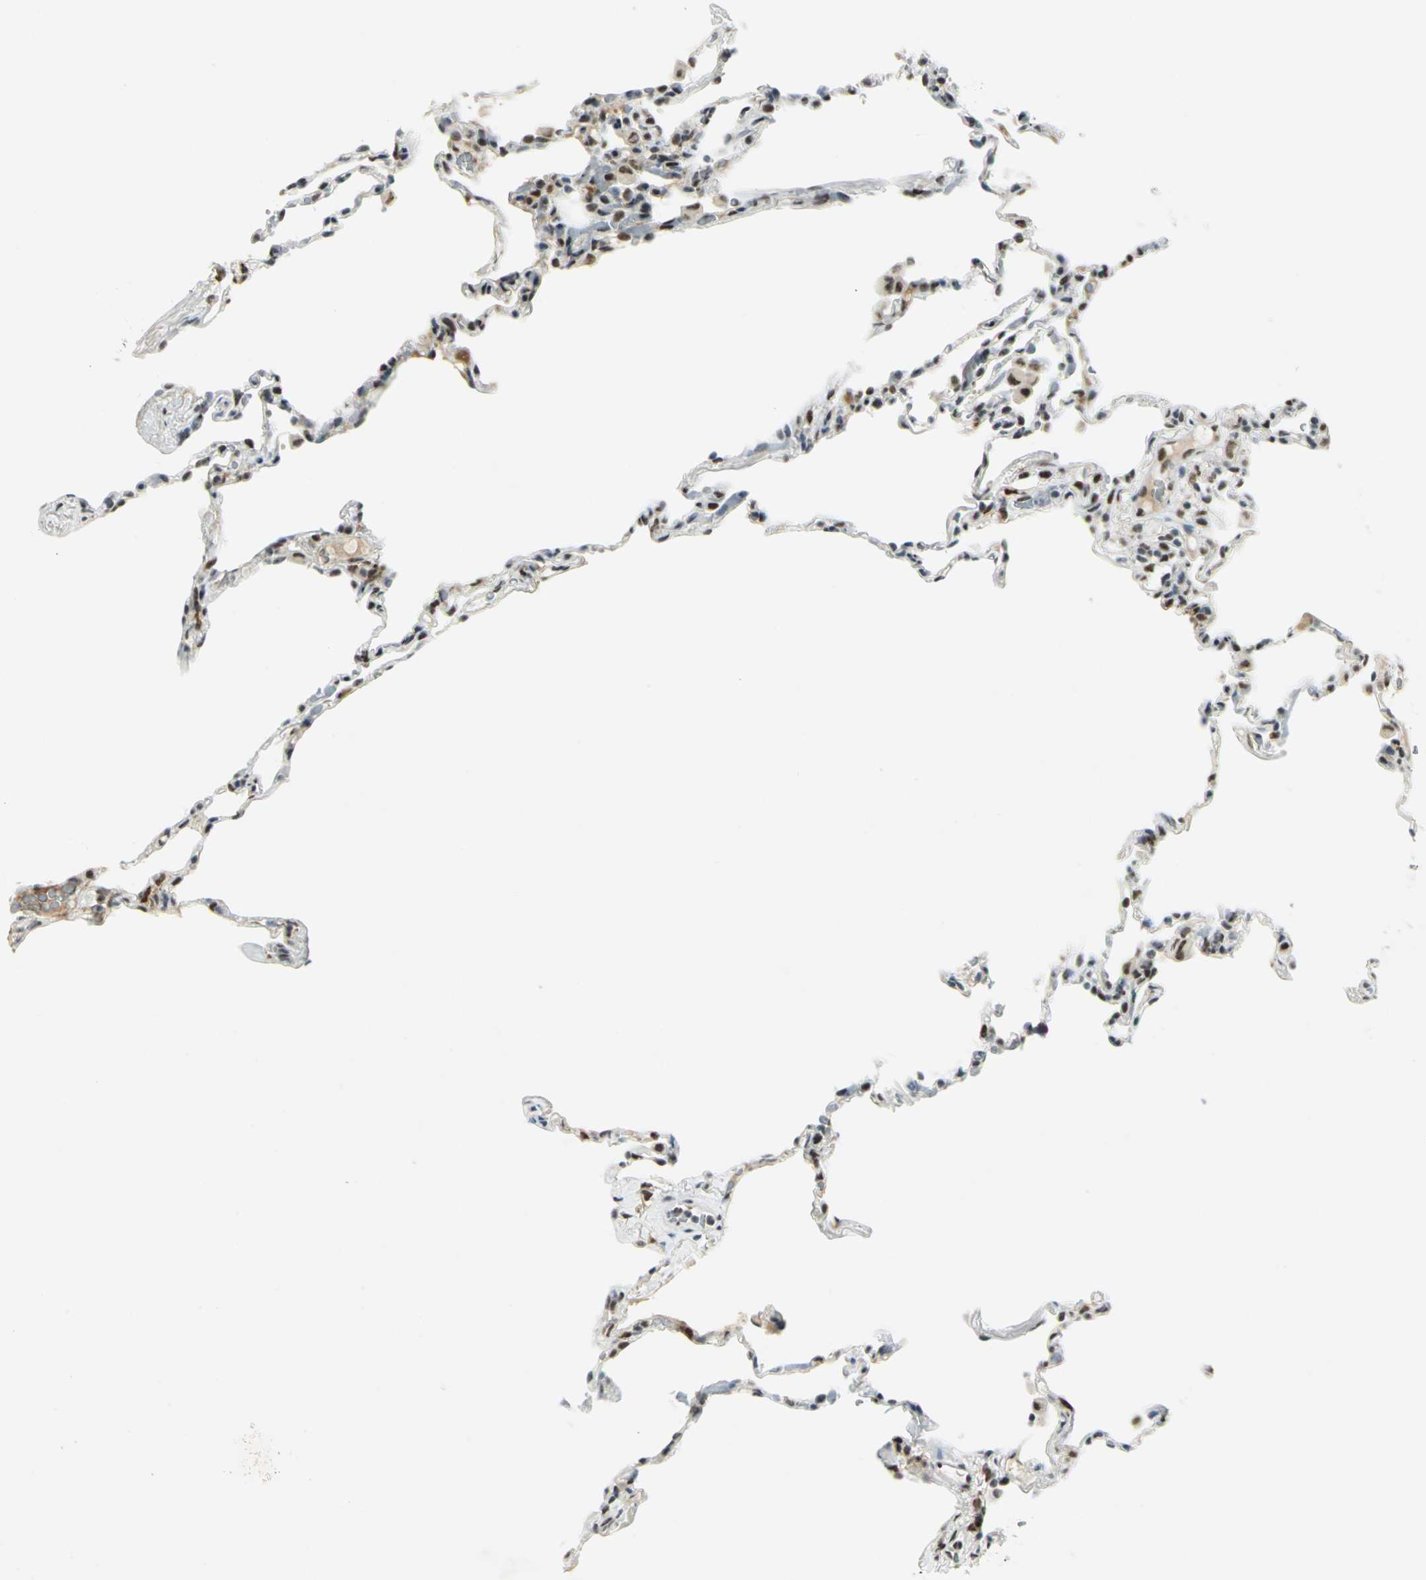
{"staining": {"intensity": "moderate", "quantity": "<25%", "location": "nuclear"}, "tissue": "lung", "cell_type": "Alveolar cells", "image_type": "normal", "snomed": [{"axis": "morphology", "description": "Normal tissue, NOS"}, {"axis": "topography", "description": "Lung"}], "caption": "Immunohistochemistry (DAB (3,3'-diaminobenzidine)) staining of normal lung shows moderate nuclear protein positivity in about <25% of alveolar cells.", "gene": "MTMR10", "patient": {"sex": "male", "age": 59}}